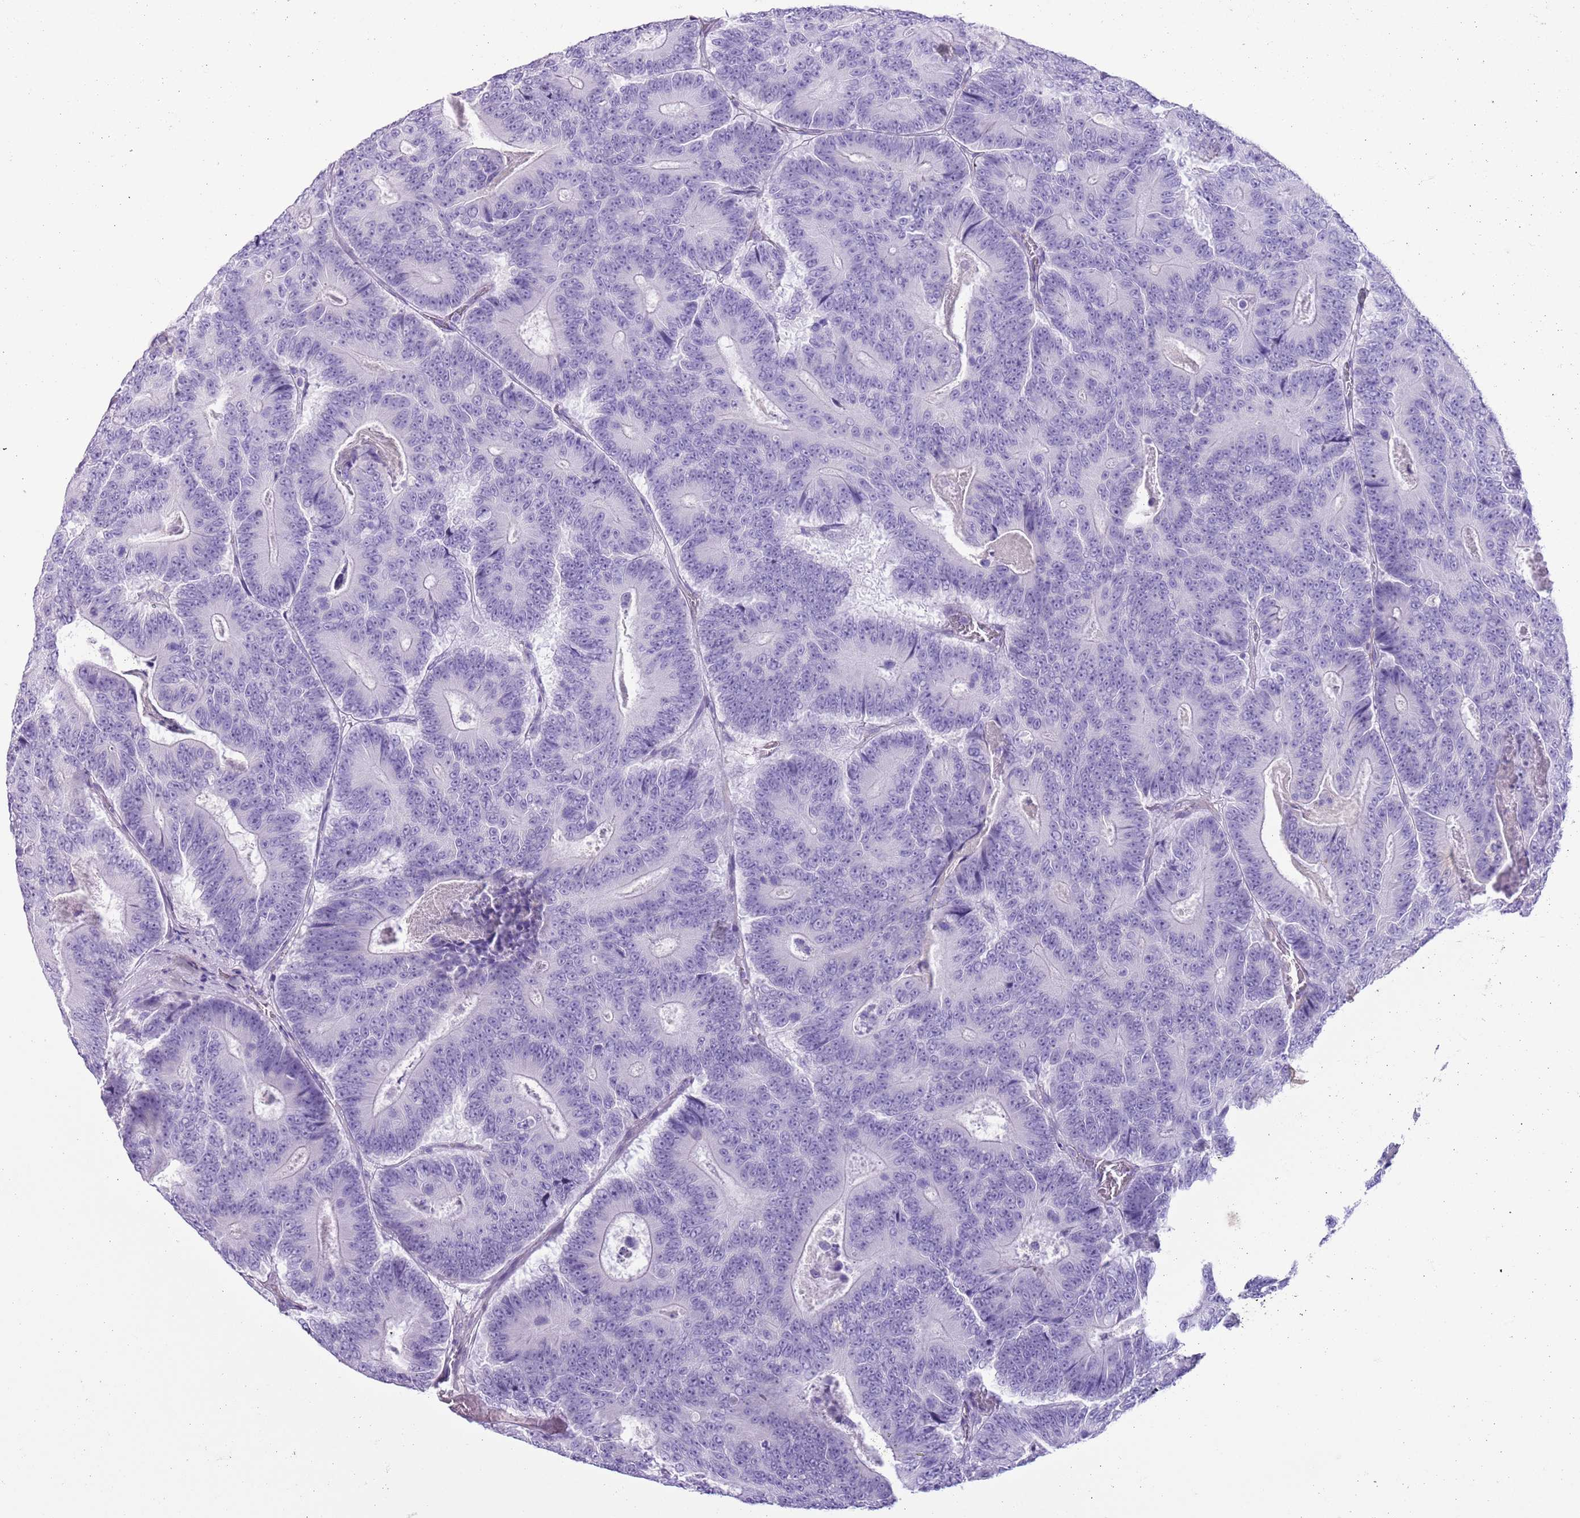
{"staining": {"intensity": "negative", "quantity": "none", "location": "none"}, "tissue": "colorectal cancer", "cell_type": "Tumor cells", "image_type": "cancer", "snomed": [{"axis": "morphology", "description": "Adenocarcinoma, NOS"}, {"axis": "topography", "description": "Colon"}], "caption": "Immunohistochemistry histopathology image of human colorectal adenocarcinoma stained for a protein (brown), which demonstrates no staining in tumor cells.", "gene": "SLC7A14", "patient": {"sex": "male", "age": 83}}